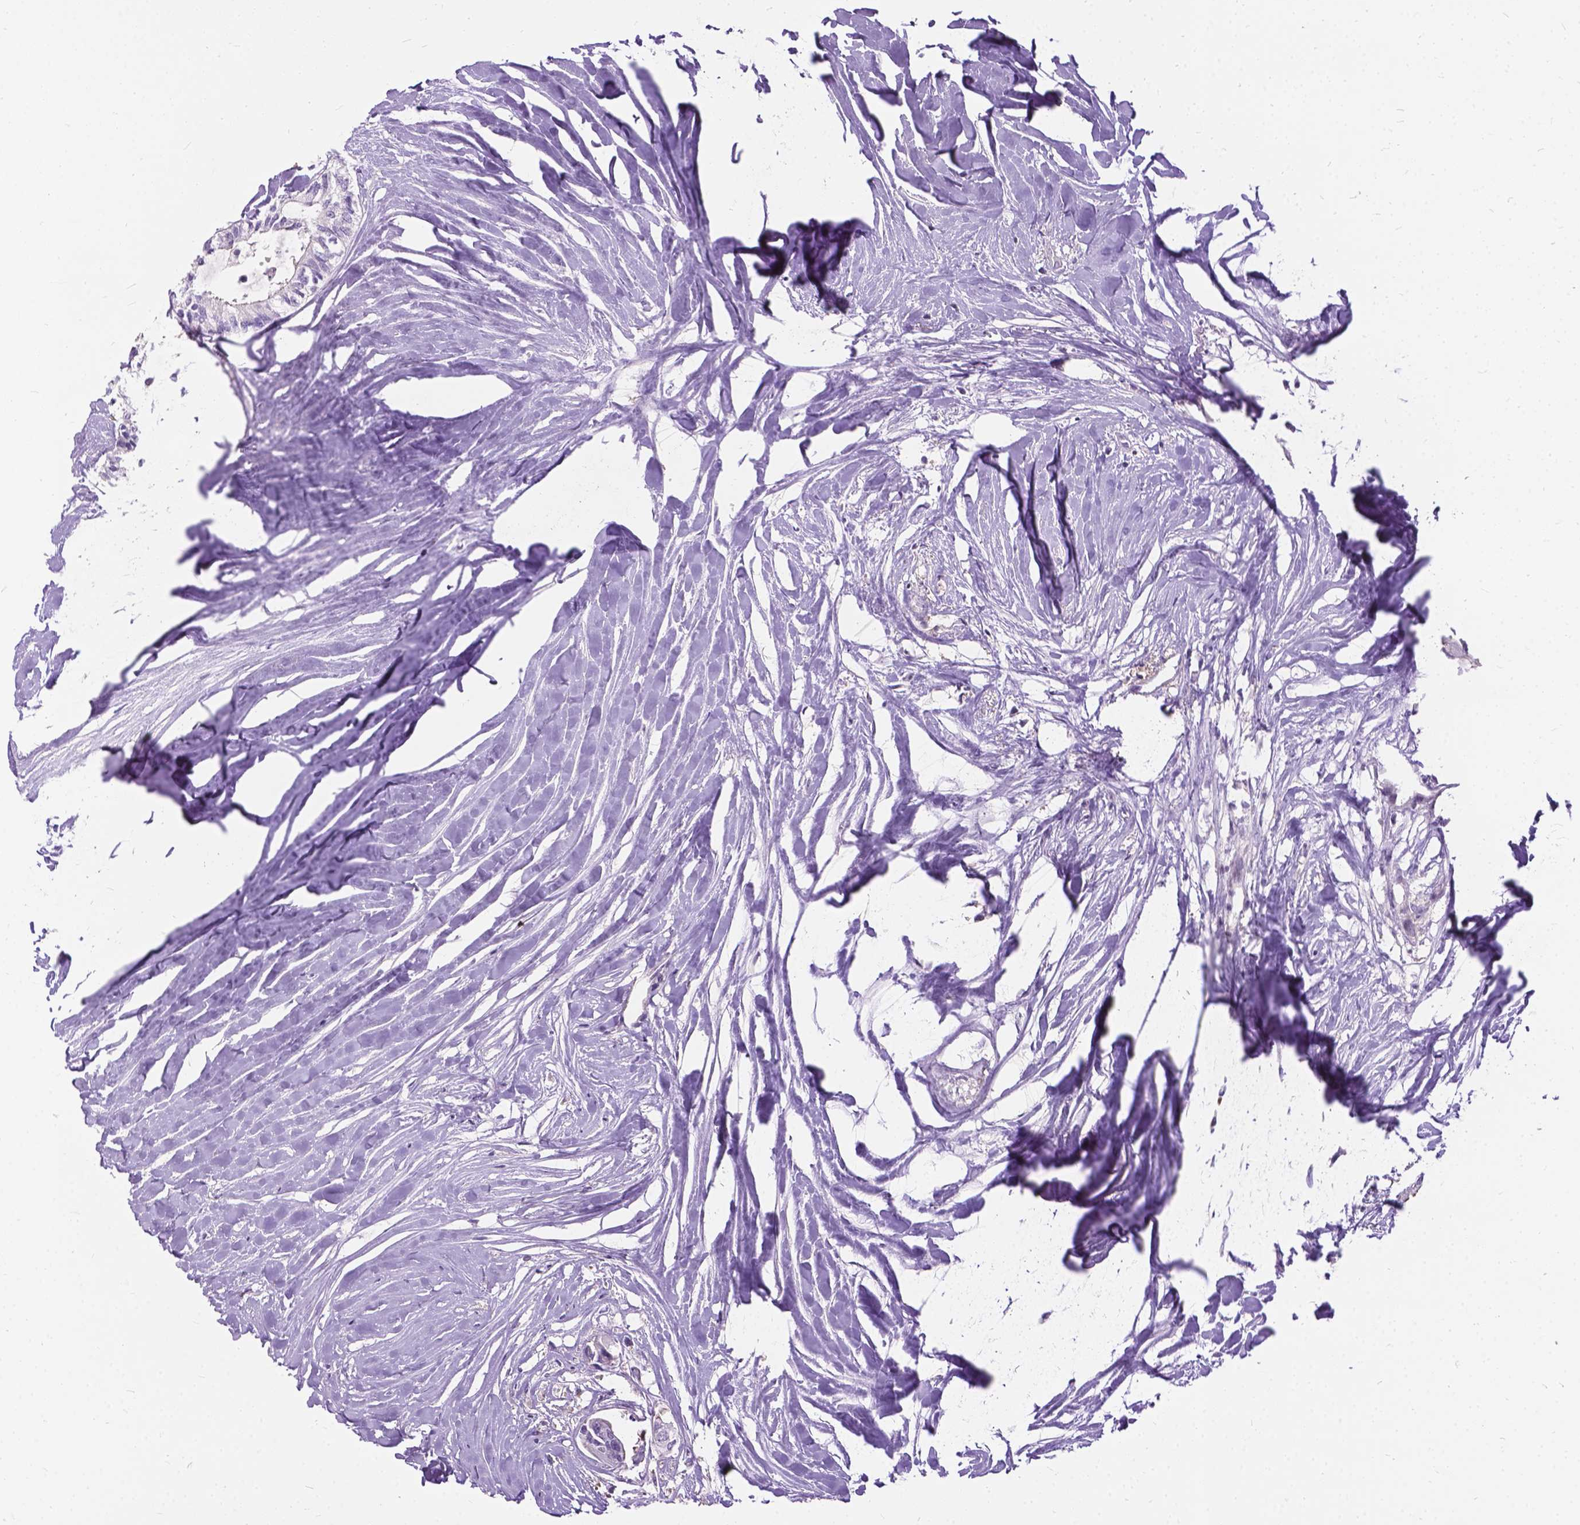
{"staining": {"intensity": "negative", "quantity": "none", "location": "none"}, "tissue": "colorectal cancer", "cell_type": "Tumor cells", "image_type": "cancer", "snomed": [{"axis": "morphology", "description": "Adenocarcinoma, NOS"}, {"axis": "topography", "description": "Colon"}, {"axis": "topography", "description": "Rectum"}], "caption": "This is an IHC photomicrograph of human colorectal cancer (adenocarcinoma). There is no positivity in tumor cells.", "gene": "JAK3", "patient": {"sex": "male", "age": 57}}